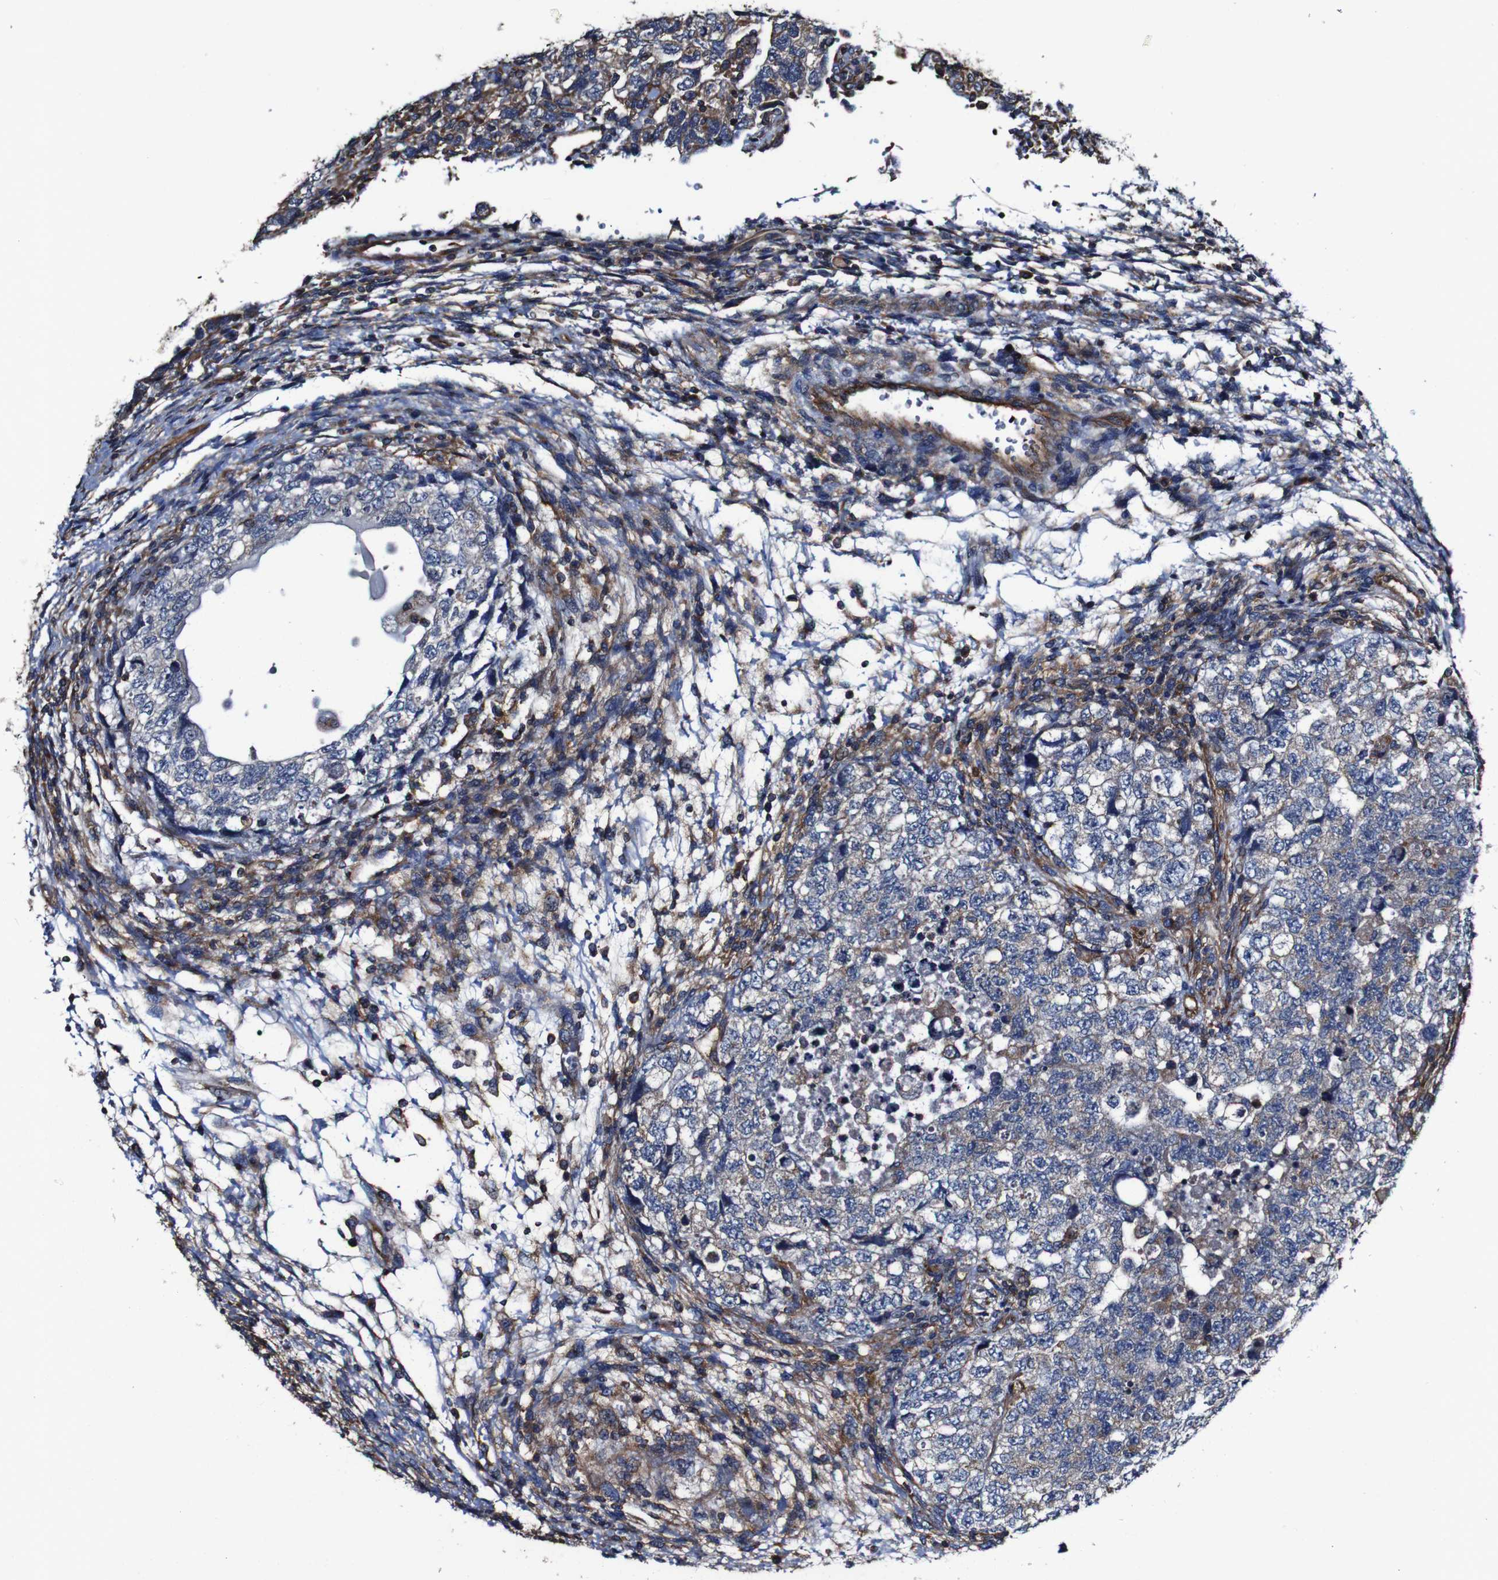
{"staining": {"intensity": "moderate", "quantity": "25%-75%", "location": "cytoplasmic/membranous"}, "tissue": "testis cancer", "cell_type": "Tumor cells", "image_type": "cancer", "snomed": [{"axis": "morphology", "description": "Carcinoma, Embryonal, NOS"}, {"axis": "topography", "description": "Testis"}], "caption": "A high-resolution image shows immunohistochemistry staining of testis embryonal carcinoma, which shows moderate cytoplasmic/membranous positivity in about 25%-75% of tumor cells. (DAB (3,3'-diaminobenzidine) IHC, brown staining for protein, blue staining for nuclei).", "gene": "CSF1R", "patient": {"sex": "male", "age": 36}}